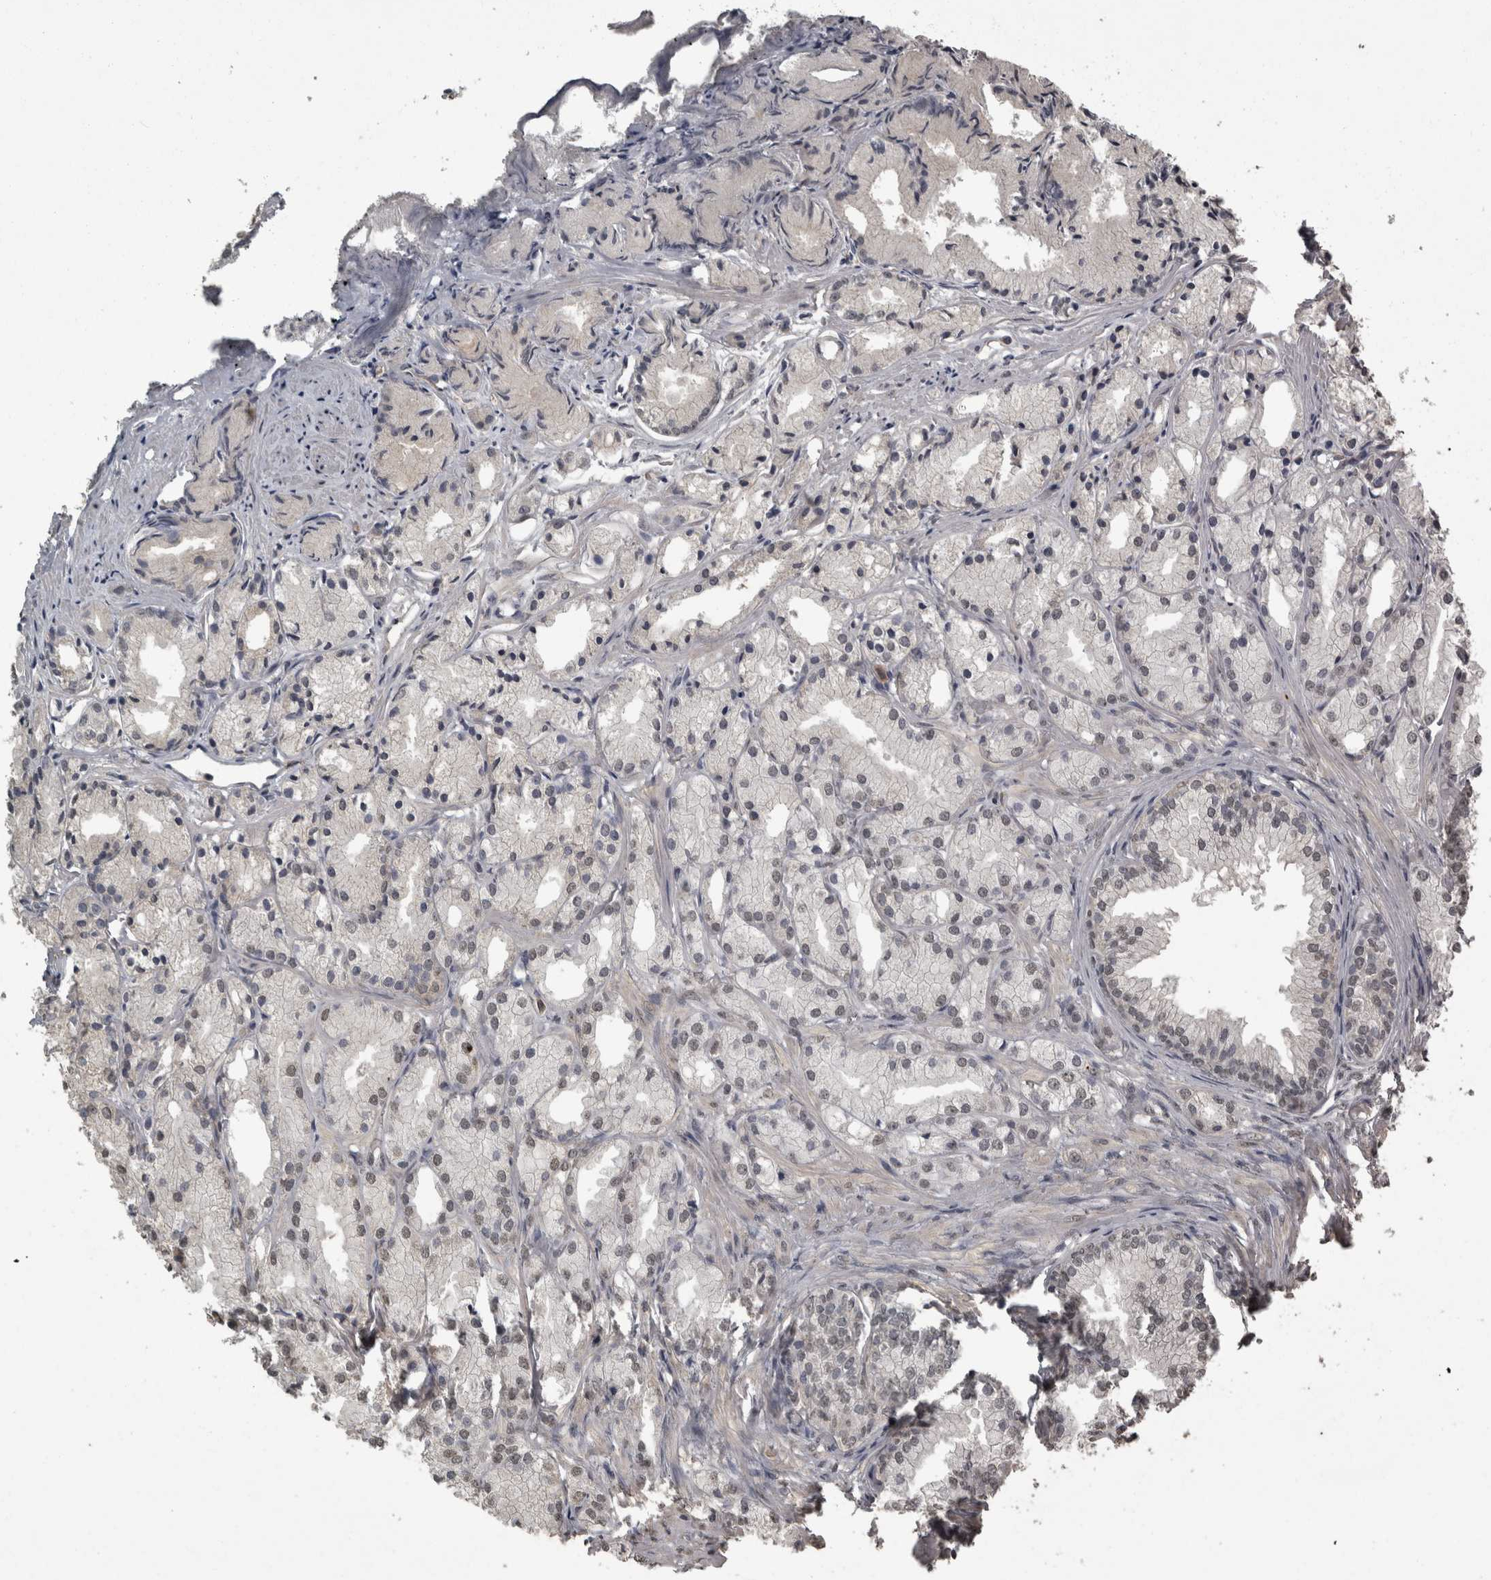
{"staining": {"intensity": "negative", "quantity": "none", "location": "none"}, "tissue": "prostate cancer", "cell_type": "Tumor cells", "image_type": "cancer", "snomed": [{"axis": "morphology", "description": "Adenocarcinoma, Low grade"}, {"axis": "topography", "description": "Prostate"}], "caption": "IHC histopathology image of neoplastic tissue: prostate cancer (adenocarcinoma (low-grade)) stained with DAB exhibits no significant protein staining in tumor cells. (Stains: DAB IHC with hematoxylin counter stain, Microscopy: brightfield microscopy at high magnification).", "gene": "PIK3AP1", "patient": {"sex": "male", "age": 72}}